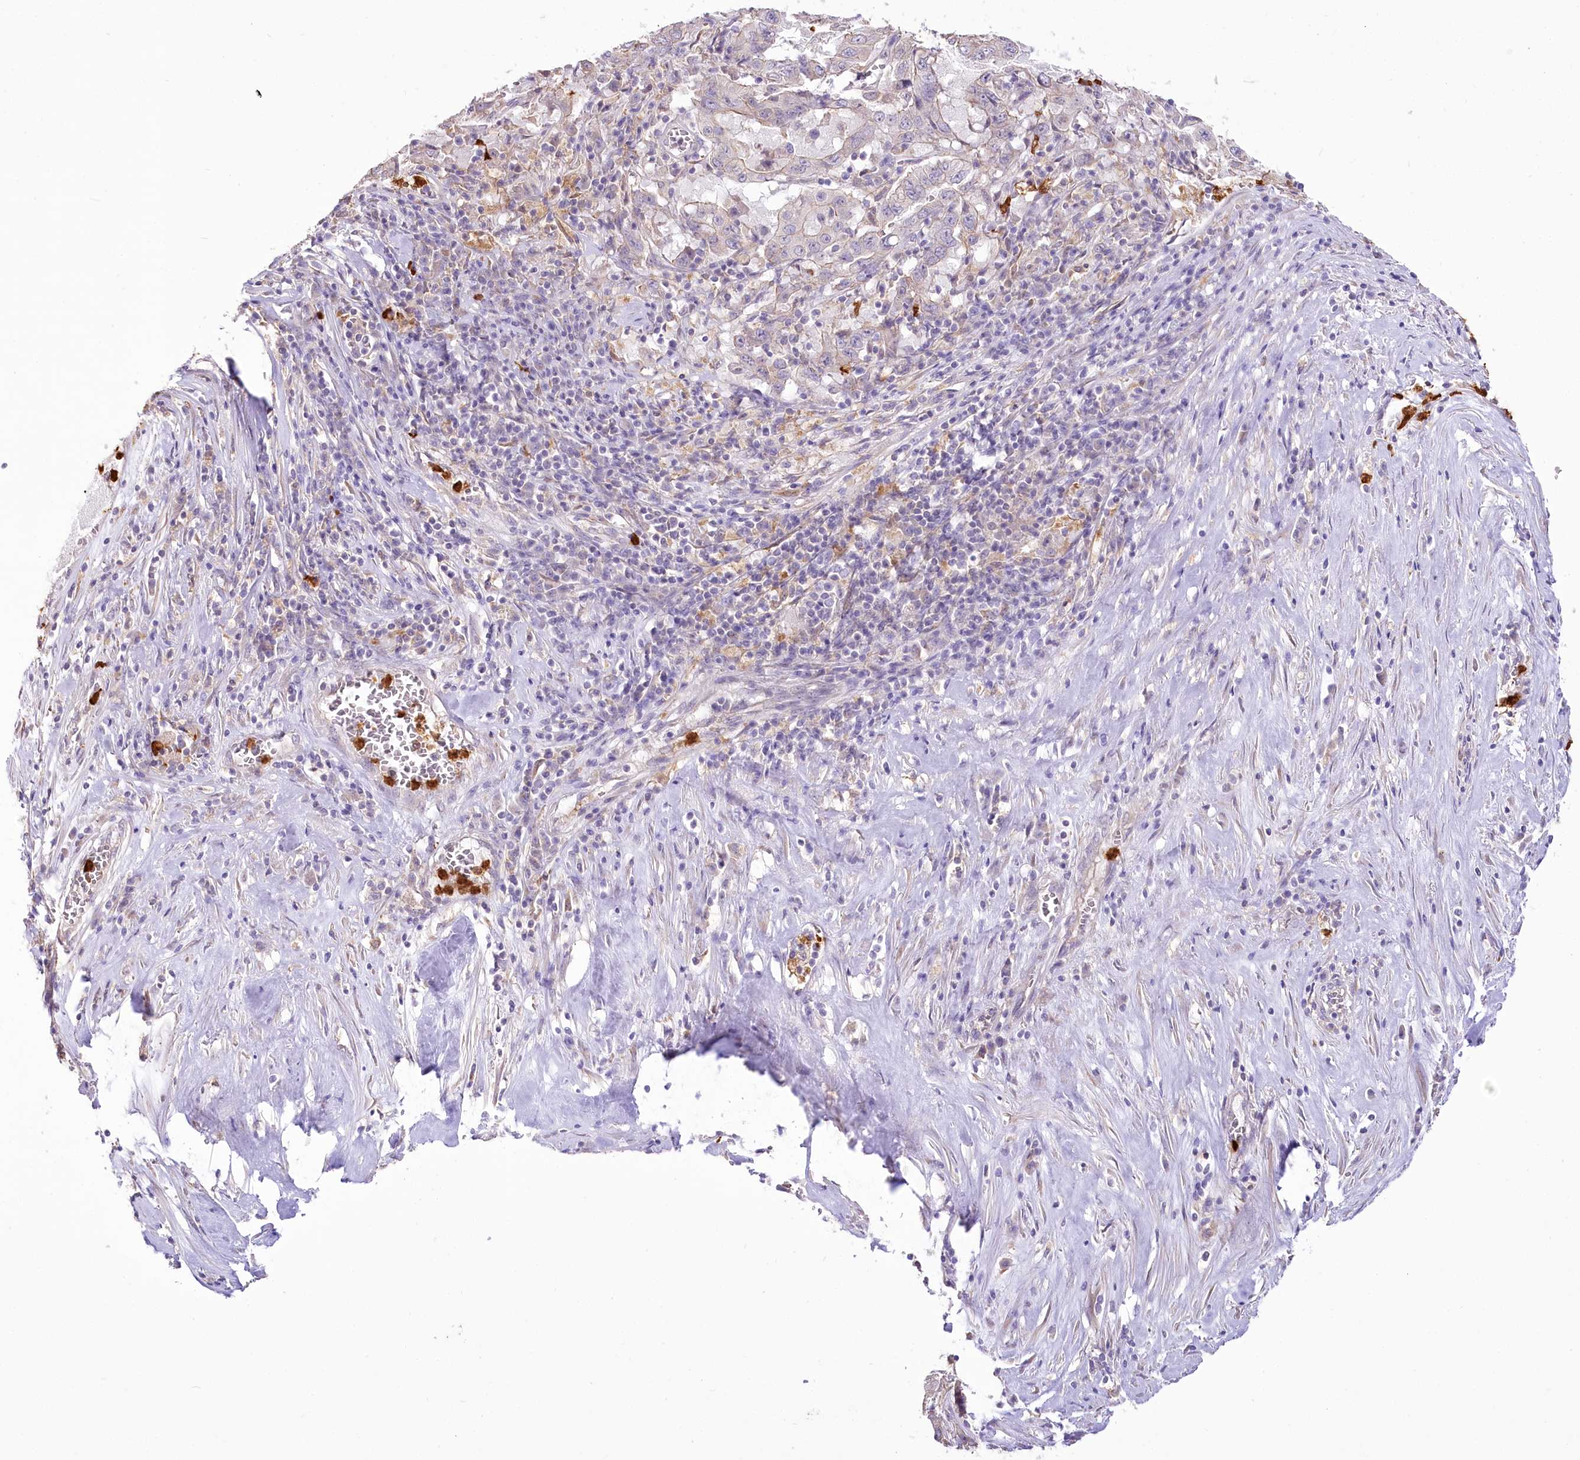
{"staining": {"intensity": "negative", "quantity": "none", "location": "none"}, "tissue": "pancreatic cancer", "cell_type": "Tumor cells", "image_type": "cancer", "snomed": [{"axis": "morphology", "description": "Adenocarcinoma, NOS"}, {"axis": "topography", "description": "Pancreas"}], "caption": "The IHC image has no significant expression in tumor cells of pancreatic cancer tissue.", "gene": "DPYD", "patient": {"sex": "male", "age": 63}}